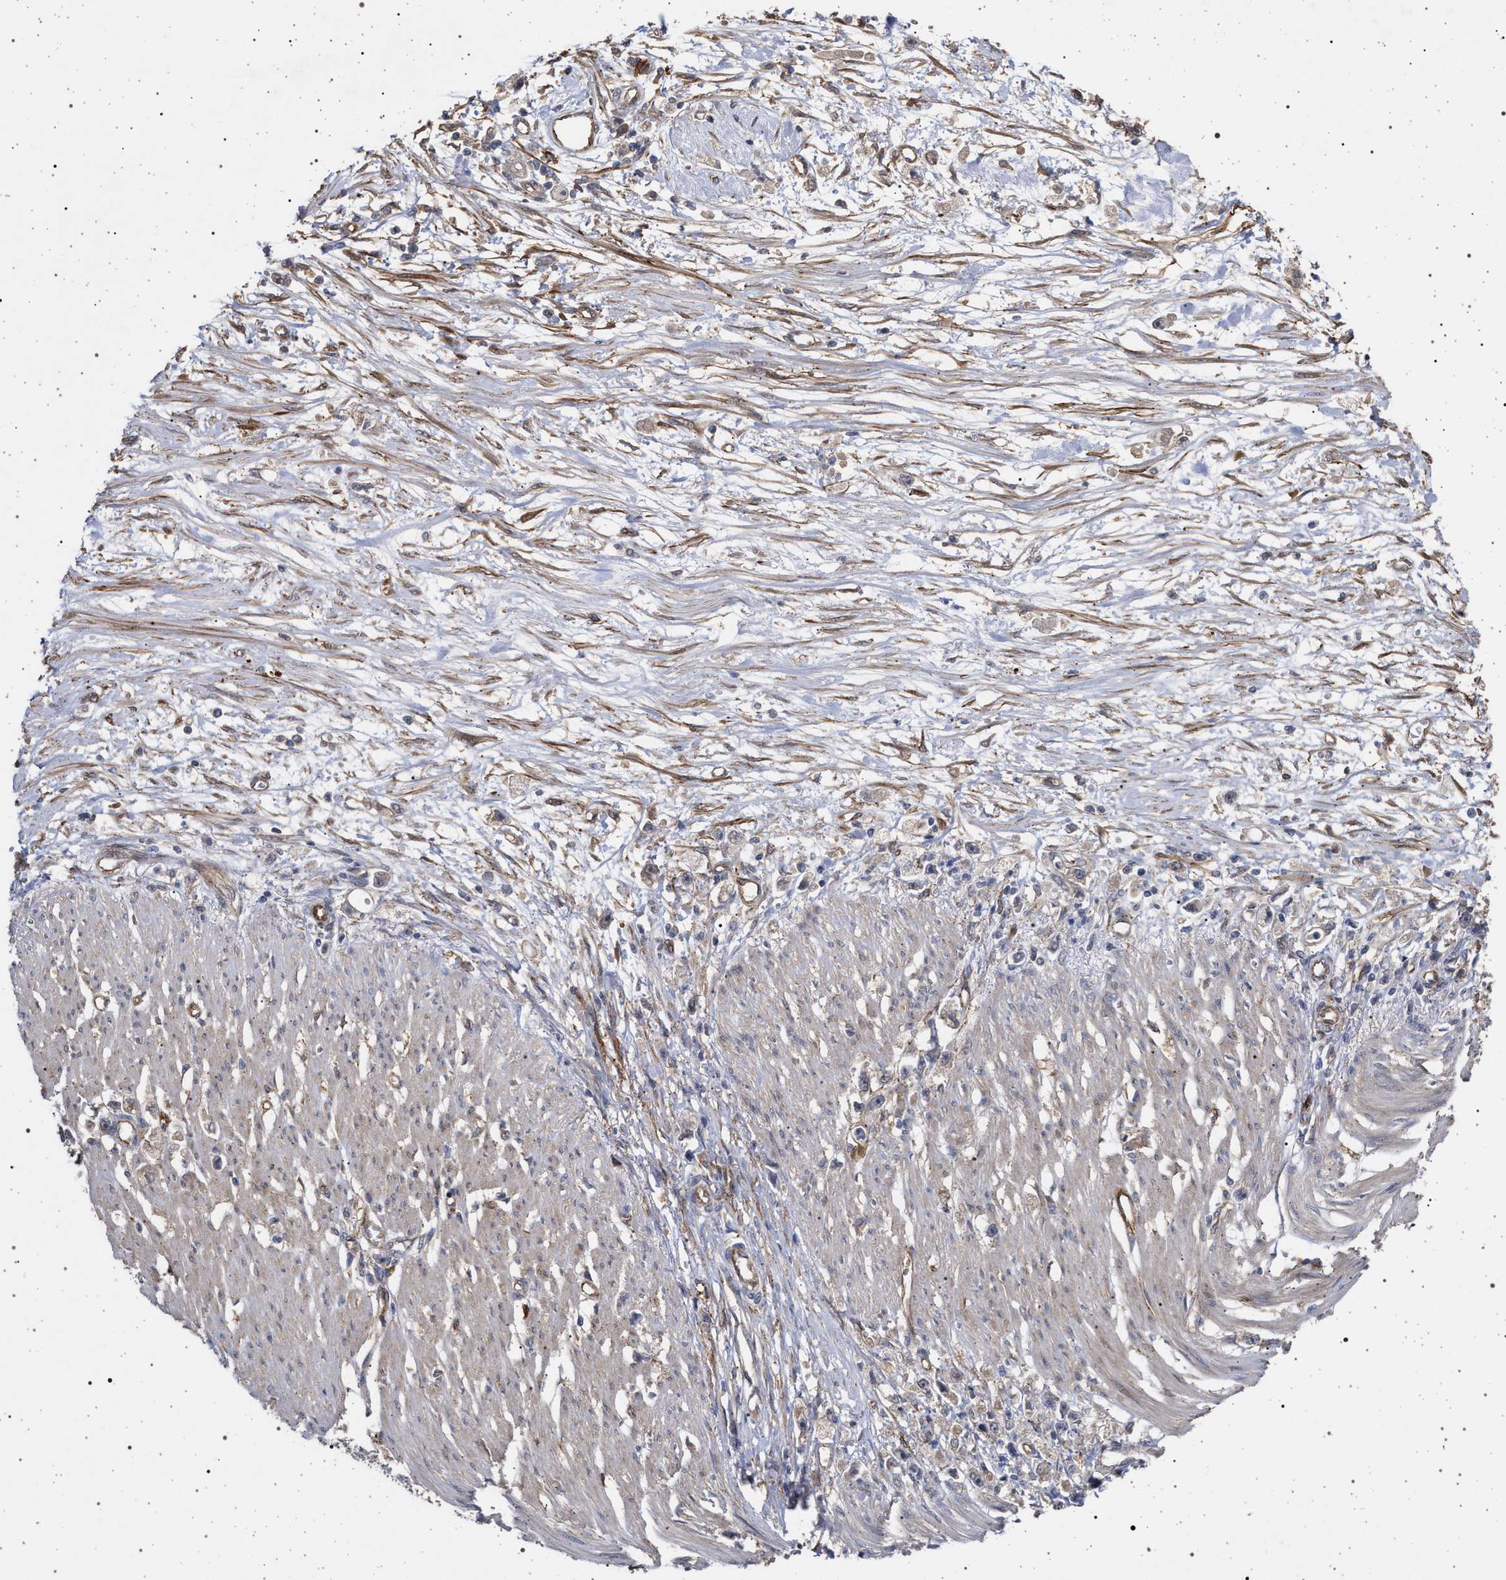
{"staining": {"intensity": "weak", "quantity": "<25%", "location": "cytoplasmic/membranous"}, "tissue": "stomach cancer", "cell_type": "Tumor cells", "image_type": "cancer", "snomed": [{"axis": "morphology", "description": "Adenocarcinoma, NOS"}, {"axis": "topography", "description": "Stomach"}], "caption": "DAB immunohistochemical staining of stomach adenocarcinoma reveals no significant staining in tumor cells.", "gene": "IFT20", "patient": {"sex": "female", "age": 59}}